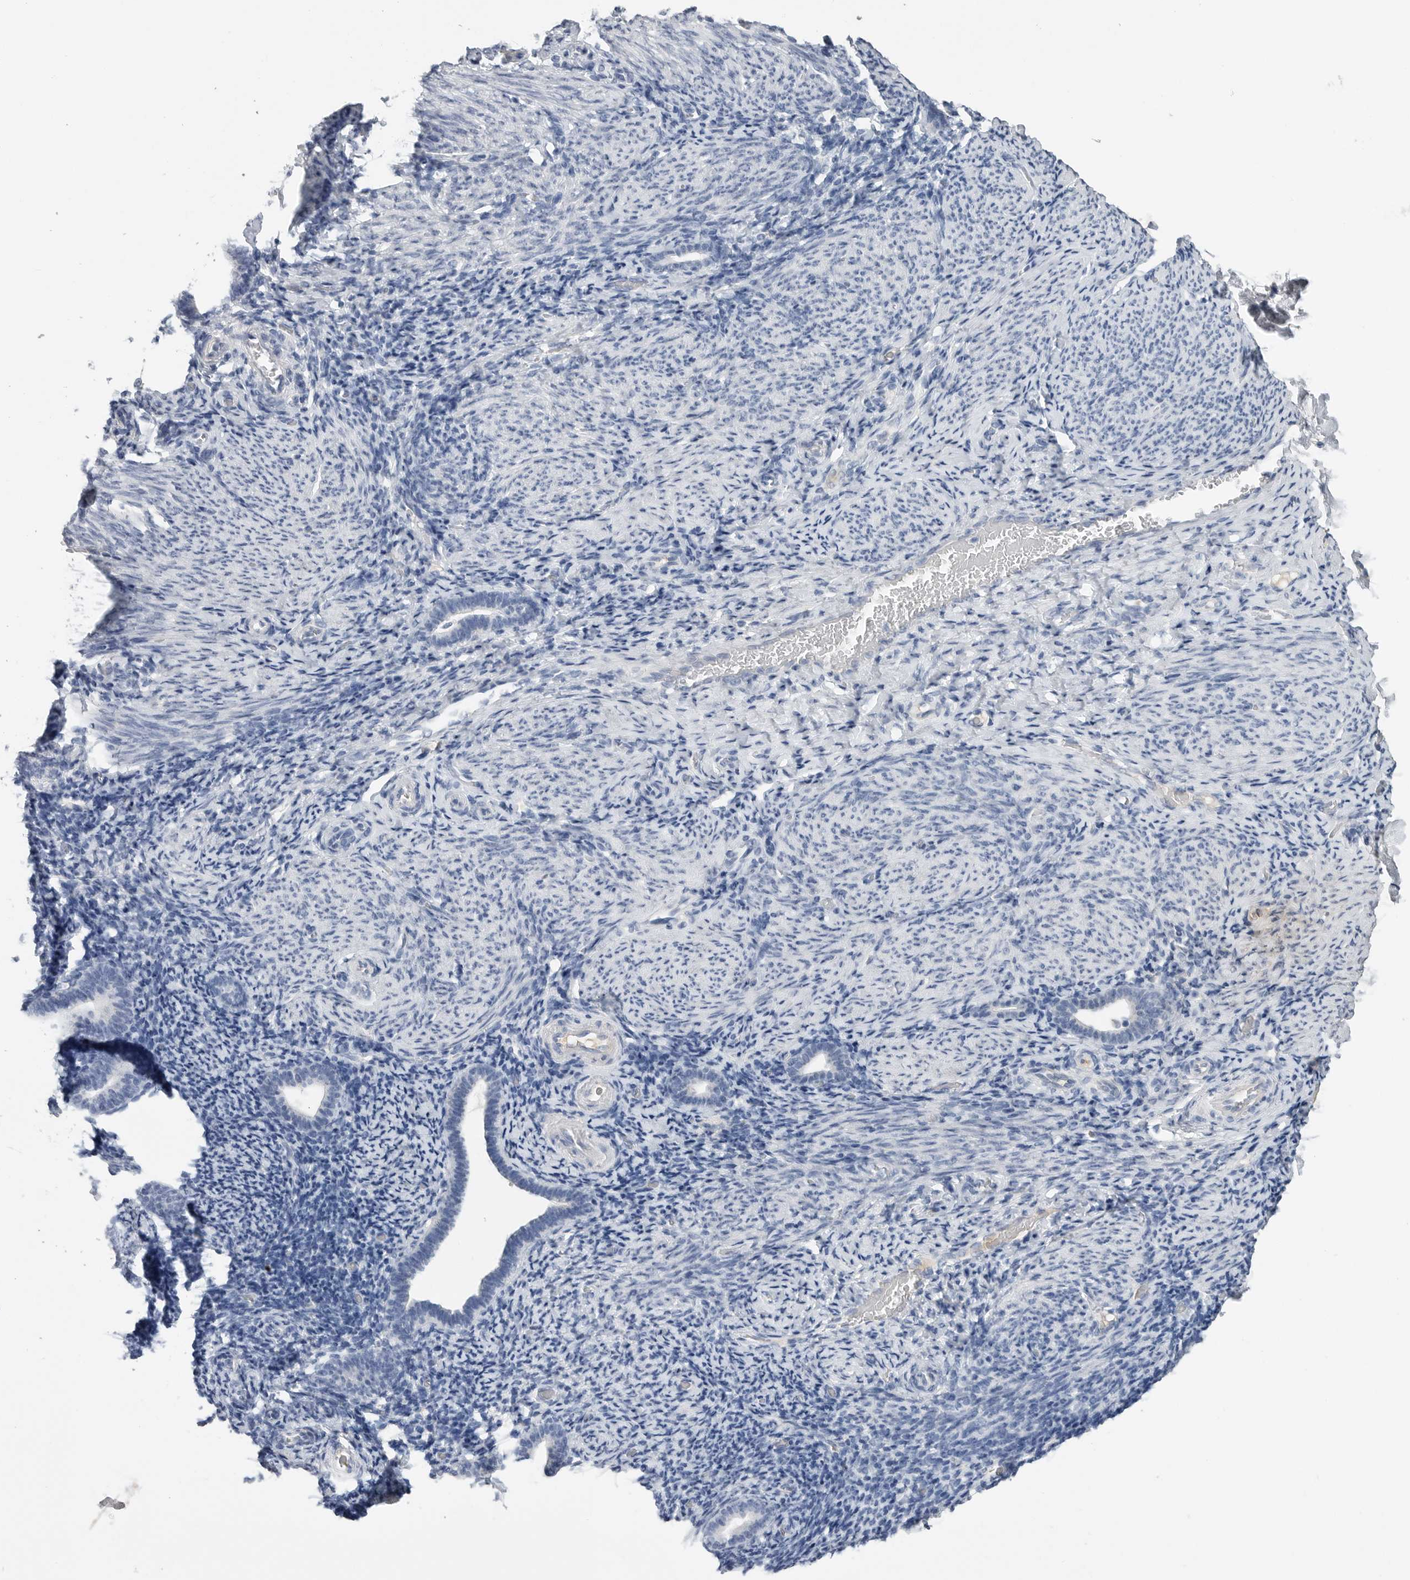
{"staining": {"intensity": "negative", "quantity": "none", "location": "none"}, "tissue": "endometrium", "cell_type": "Cells in endometrial stroma", "image_type": "normal", "snomed": [{"axis": "morphology", "description": "Normal tissue, NOS"}, {"axis": "topography", "description": "Endometrium"}], "caption": "Immunohistochemistry (IHC) histopathology image of normal endometrium: endometrium stained with DAB (3,3'-diaminobenzidine) reveals no significant protein positivity in cells in endometrial stroma.", "gene": "FABP6", "patient": {"sex": "female", "age": 51}}